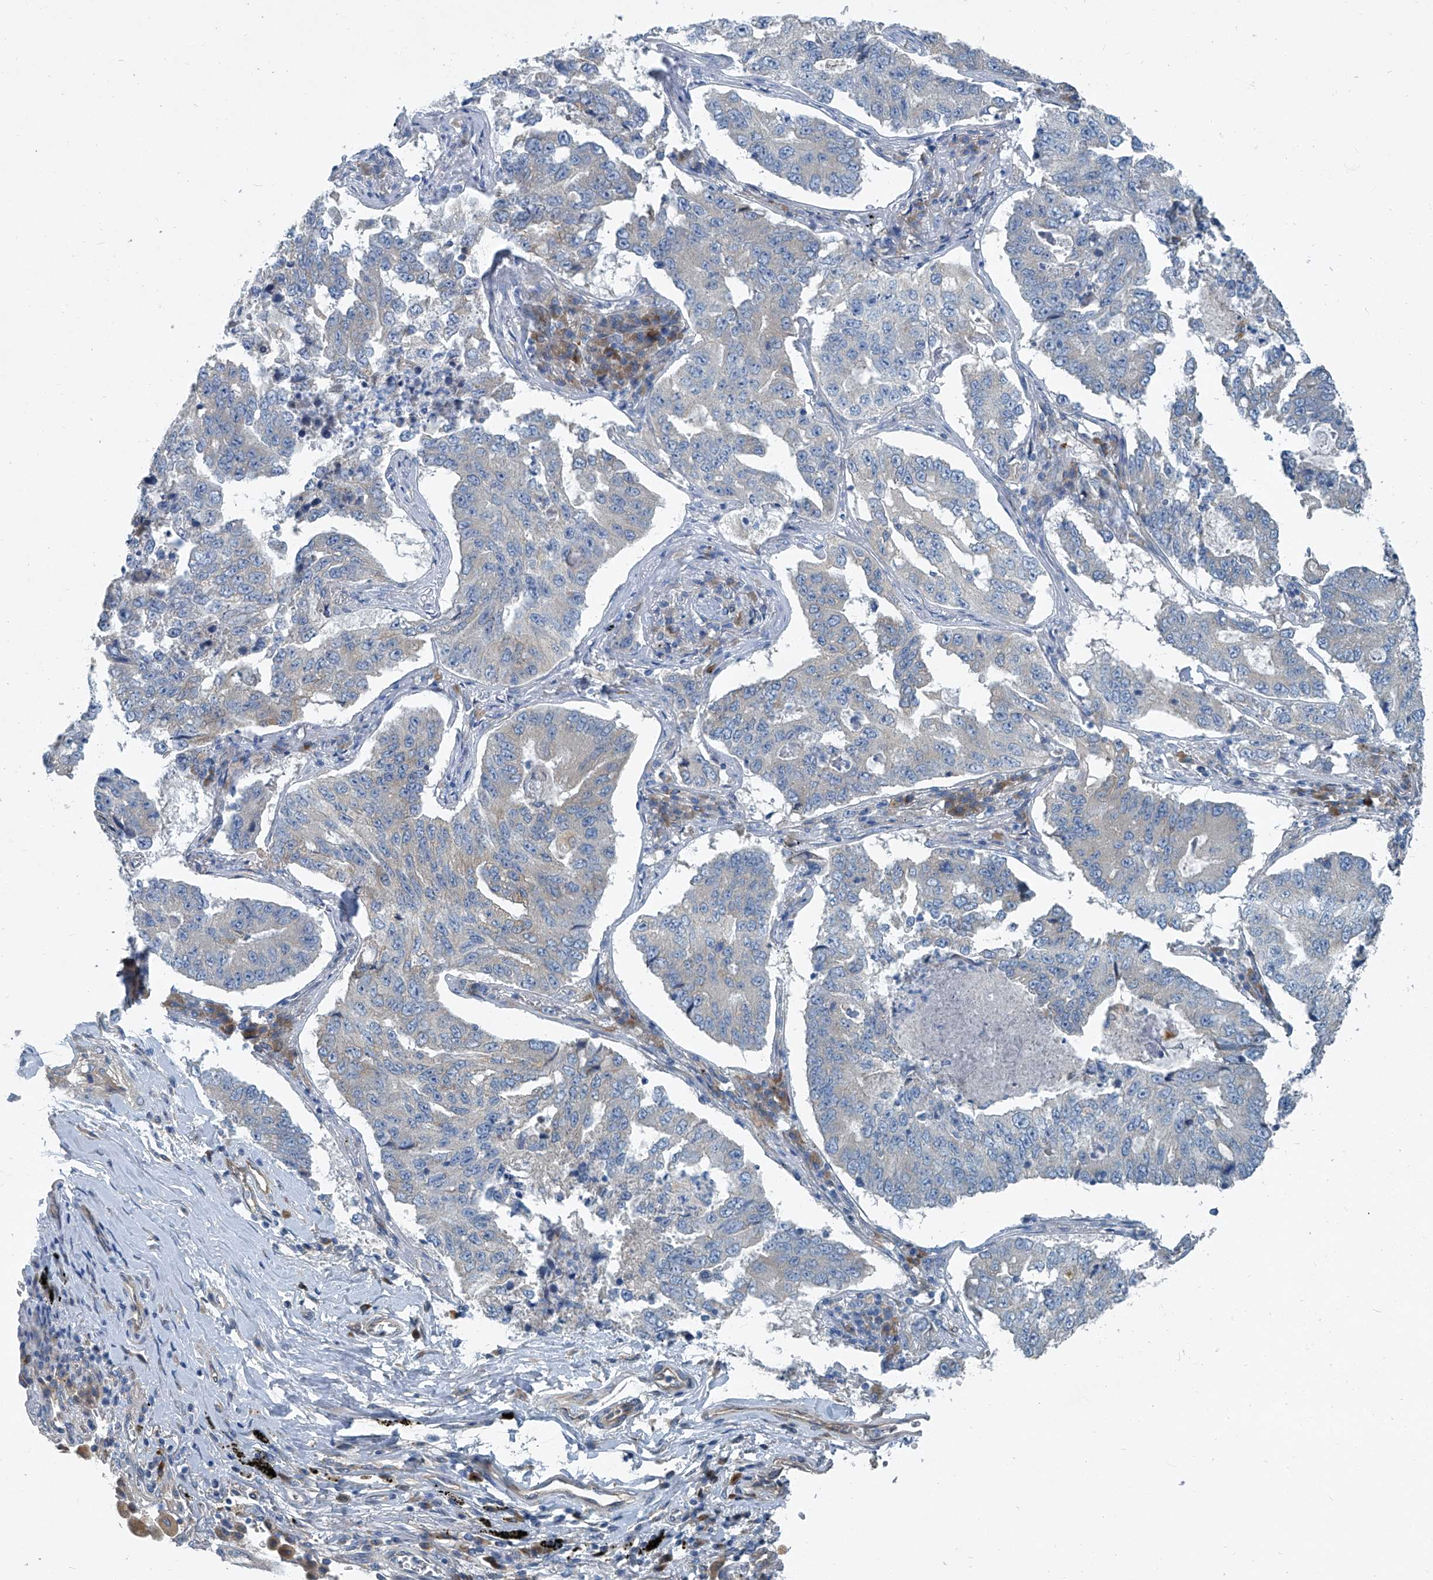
{"staining": {"intensity": "weak", "quantity": "<25%", "location": "cytoplasmic/membranous"}, "tissue": "lung cancer", "cell_type": "Tumor cells", "image_type": "cancer", "snomed": [{"axis": "morphology", "description": "Adenocarcinoma, NOS"}, {"axis": "topography", "description": "Lung"}], "caption": "Adenocarcinoma (lung) stained for a protein using immunohistochemistry (IHC) demonstrates no staining tumor cells.", "gene": "SLC26A11", "patient": {"sex": "female", "age": 51}}